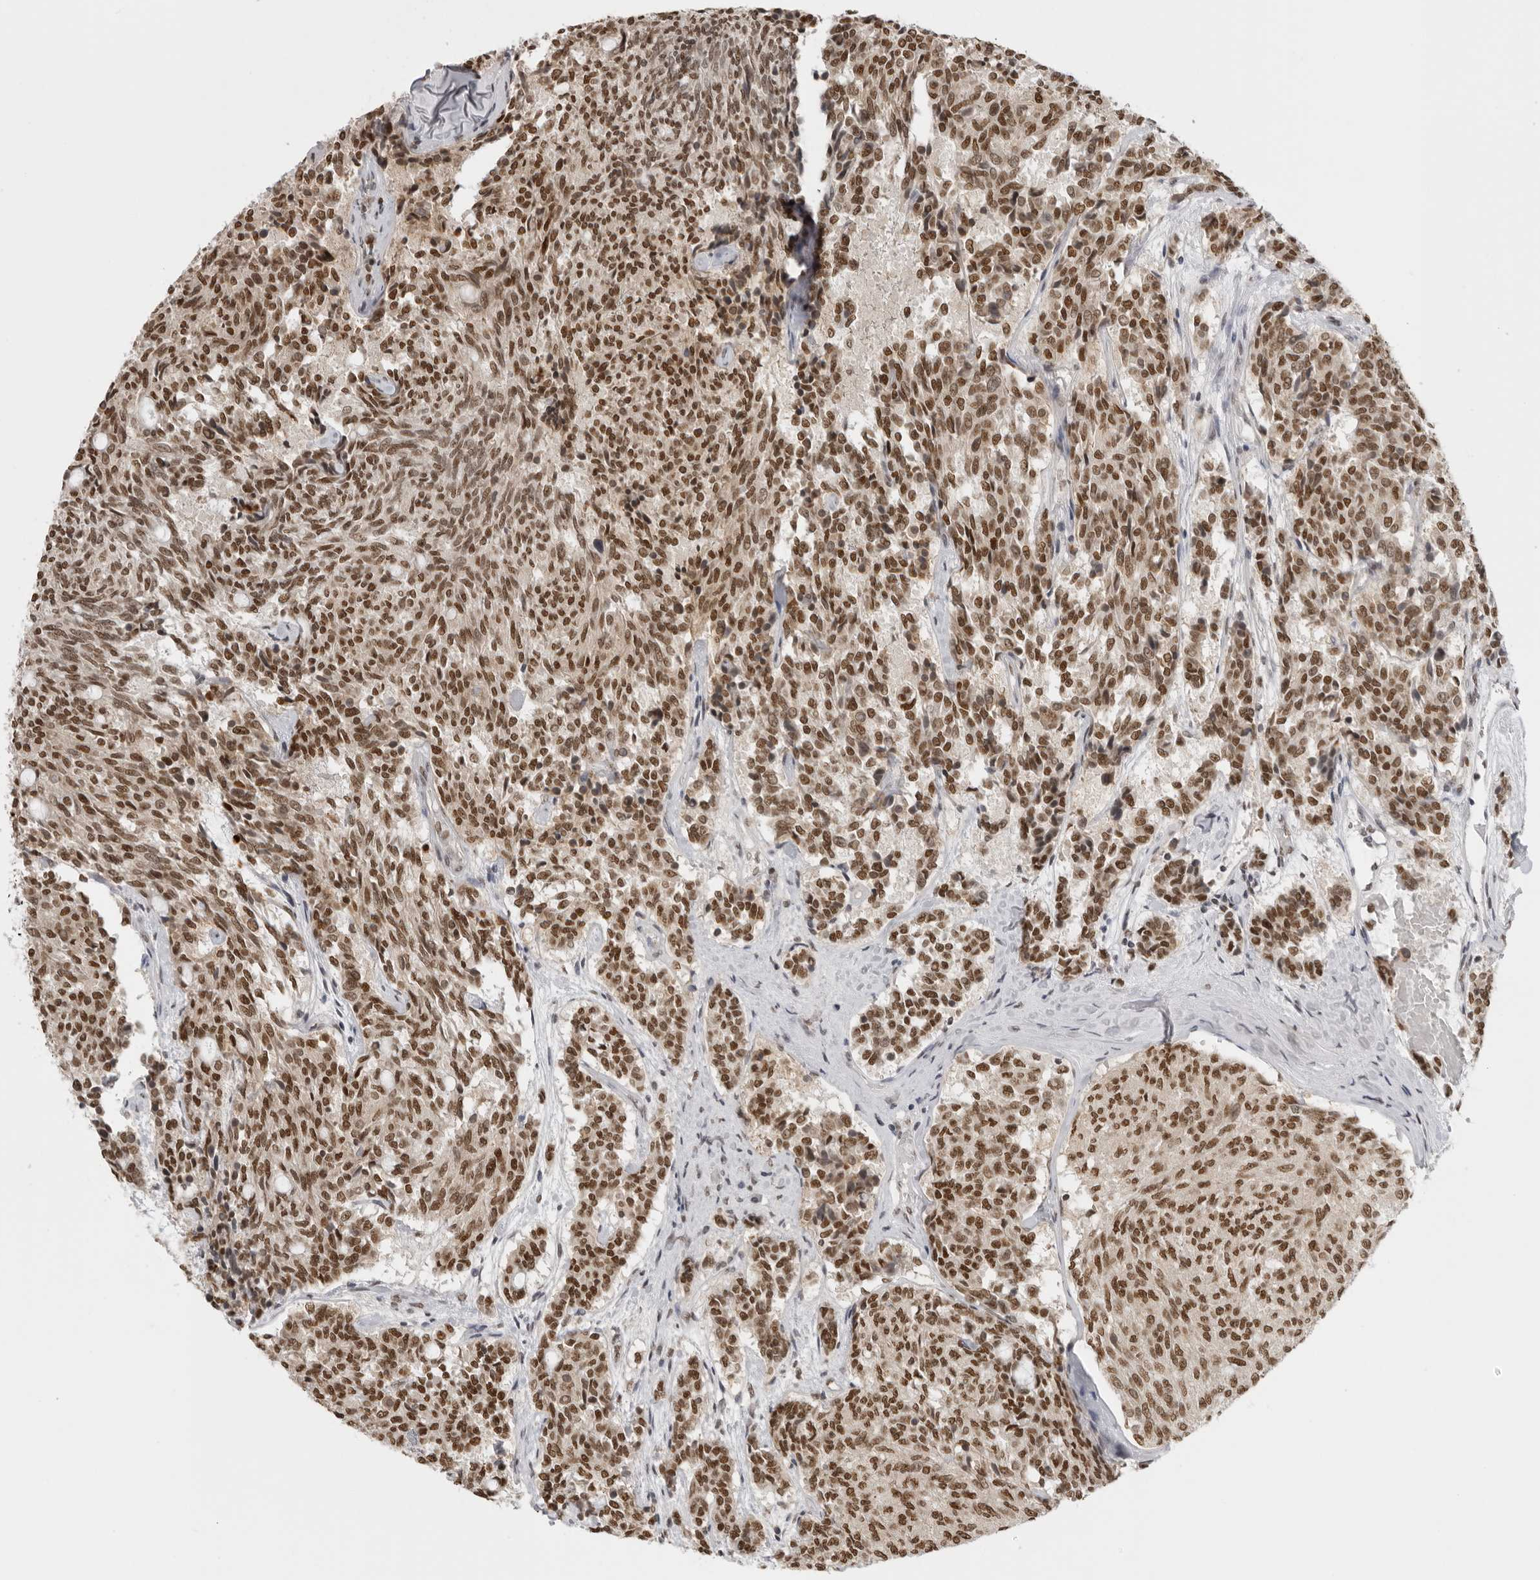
{"staining": {"intensity": "strong", "quantity": ">75%", "location": "nuclear"}, "tissue": "carcinoid", "cell_type": "Tumor cells", "image_type": "cancer", "snomed": [{"axis": "morphology", "description": "Carcinoid, malignant, NOS"}, {"axis": "topography", "description": "Pancreas"}], "caption": "Immunohistochemical staining of carcinoid displays high levels of strong nuclear expression in about >75% of tumor cells. The protein is stained brown, and the nuclei are stained in blue (DAB IHC with brightfield microscopy, high magnification).", "gene": "RPA2", "patient": {"sex": "female", "age": 54}}